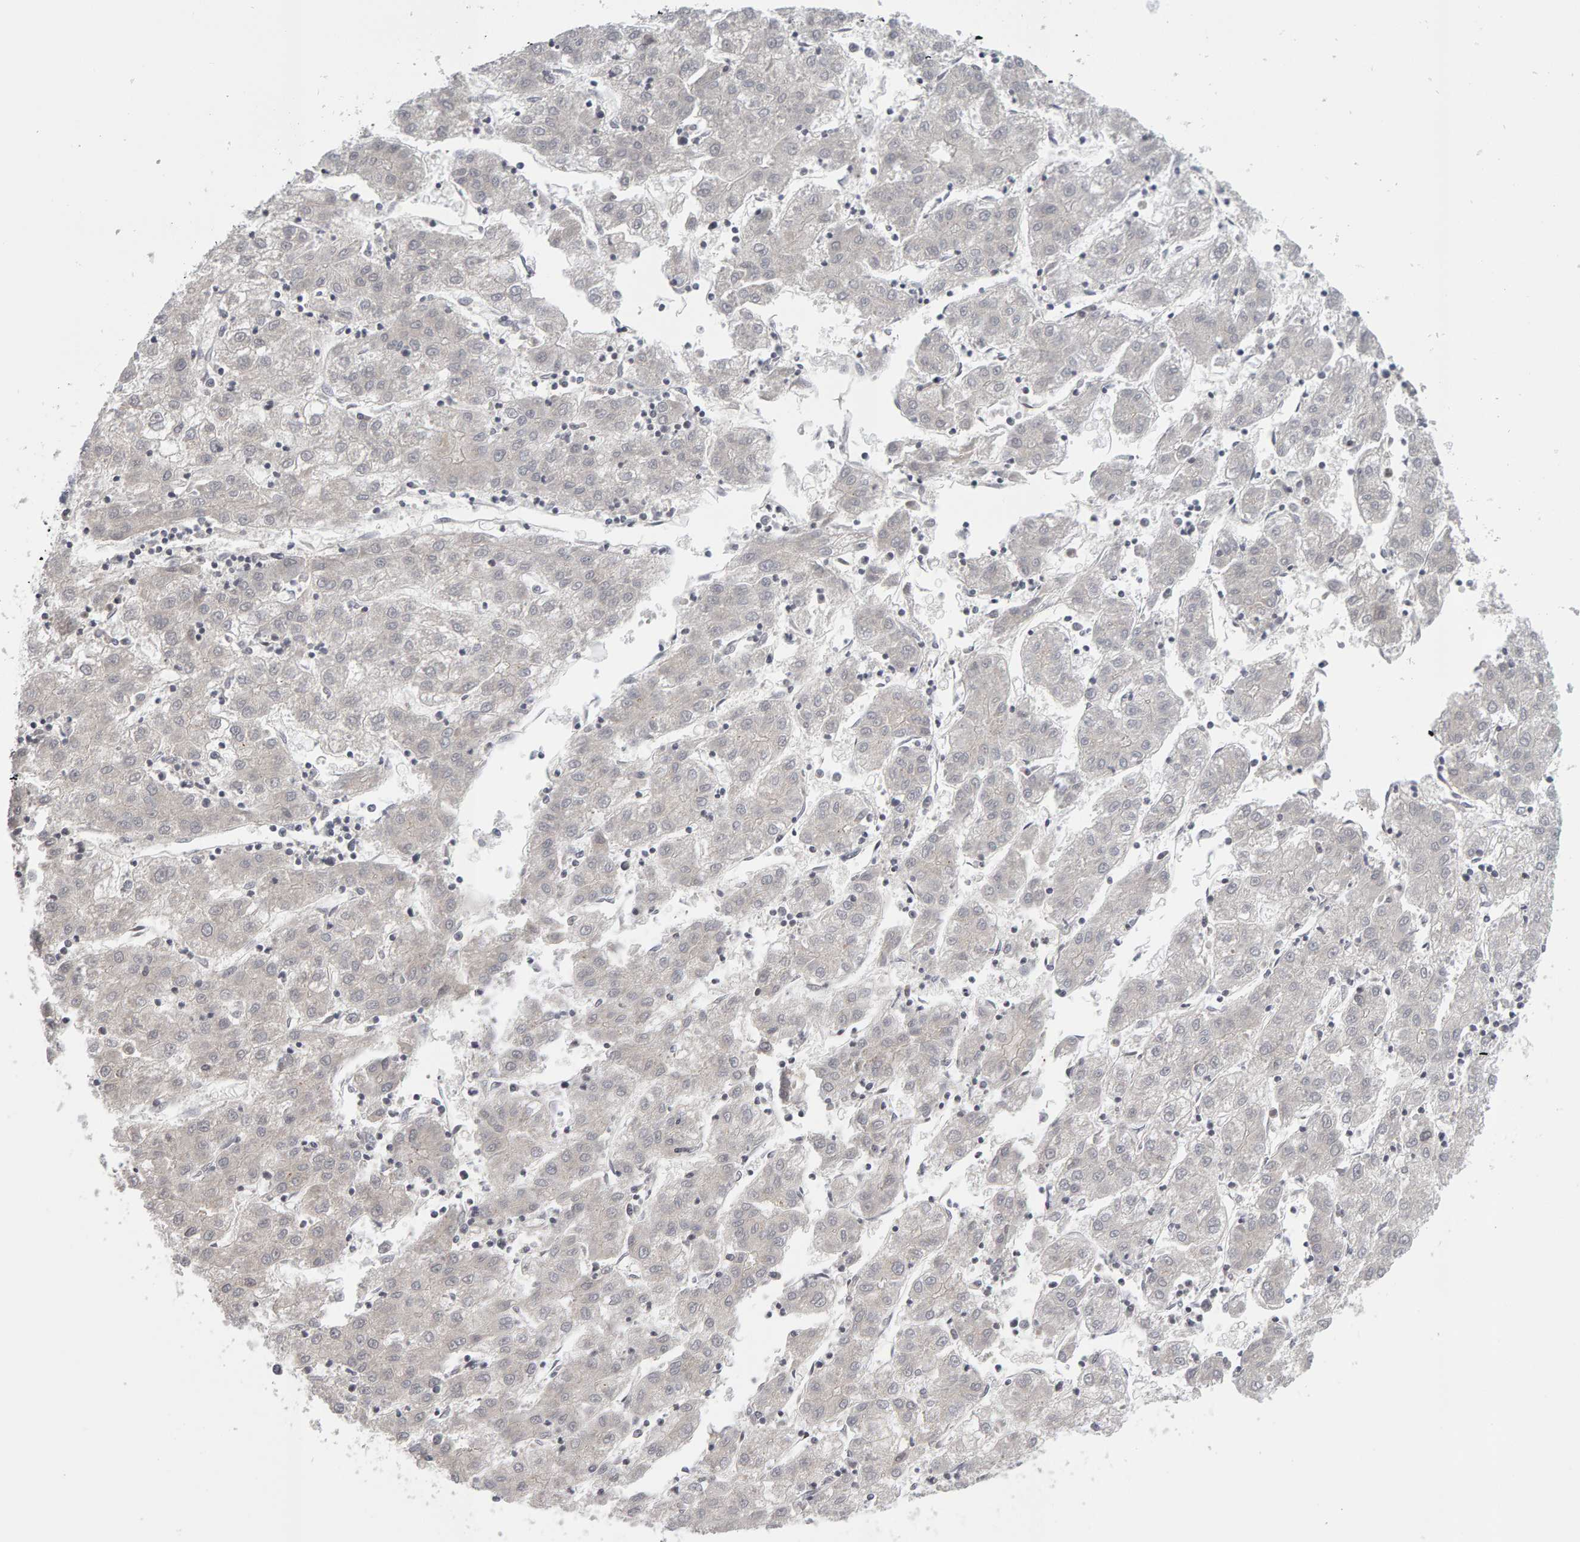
{"staining": {"intensity": "negative", "quantity": "none", "location": "none"}, "tissue": "liver cancer", "cell_type": "Tumor cells", "image_type": "cancer", "snomed": [{"axis": "morphology", "description": "Carcinoma, Hepatocellular, NOS"}, {"axis": "topography", "description": "Liver"}], "caption": "Liver cancer (hepatocellular carcinoma) was stained to show a protein in brown. There is no significant staining in tumor cells.", "gene": "MSRA", "patient": {"sex": "male", "age": 72}}